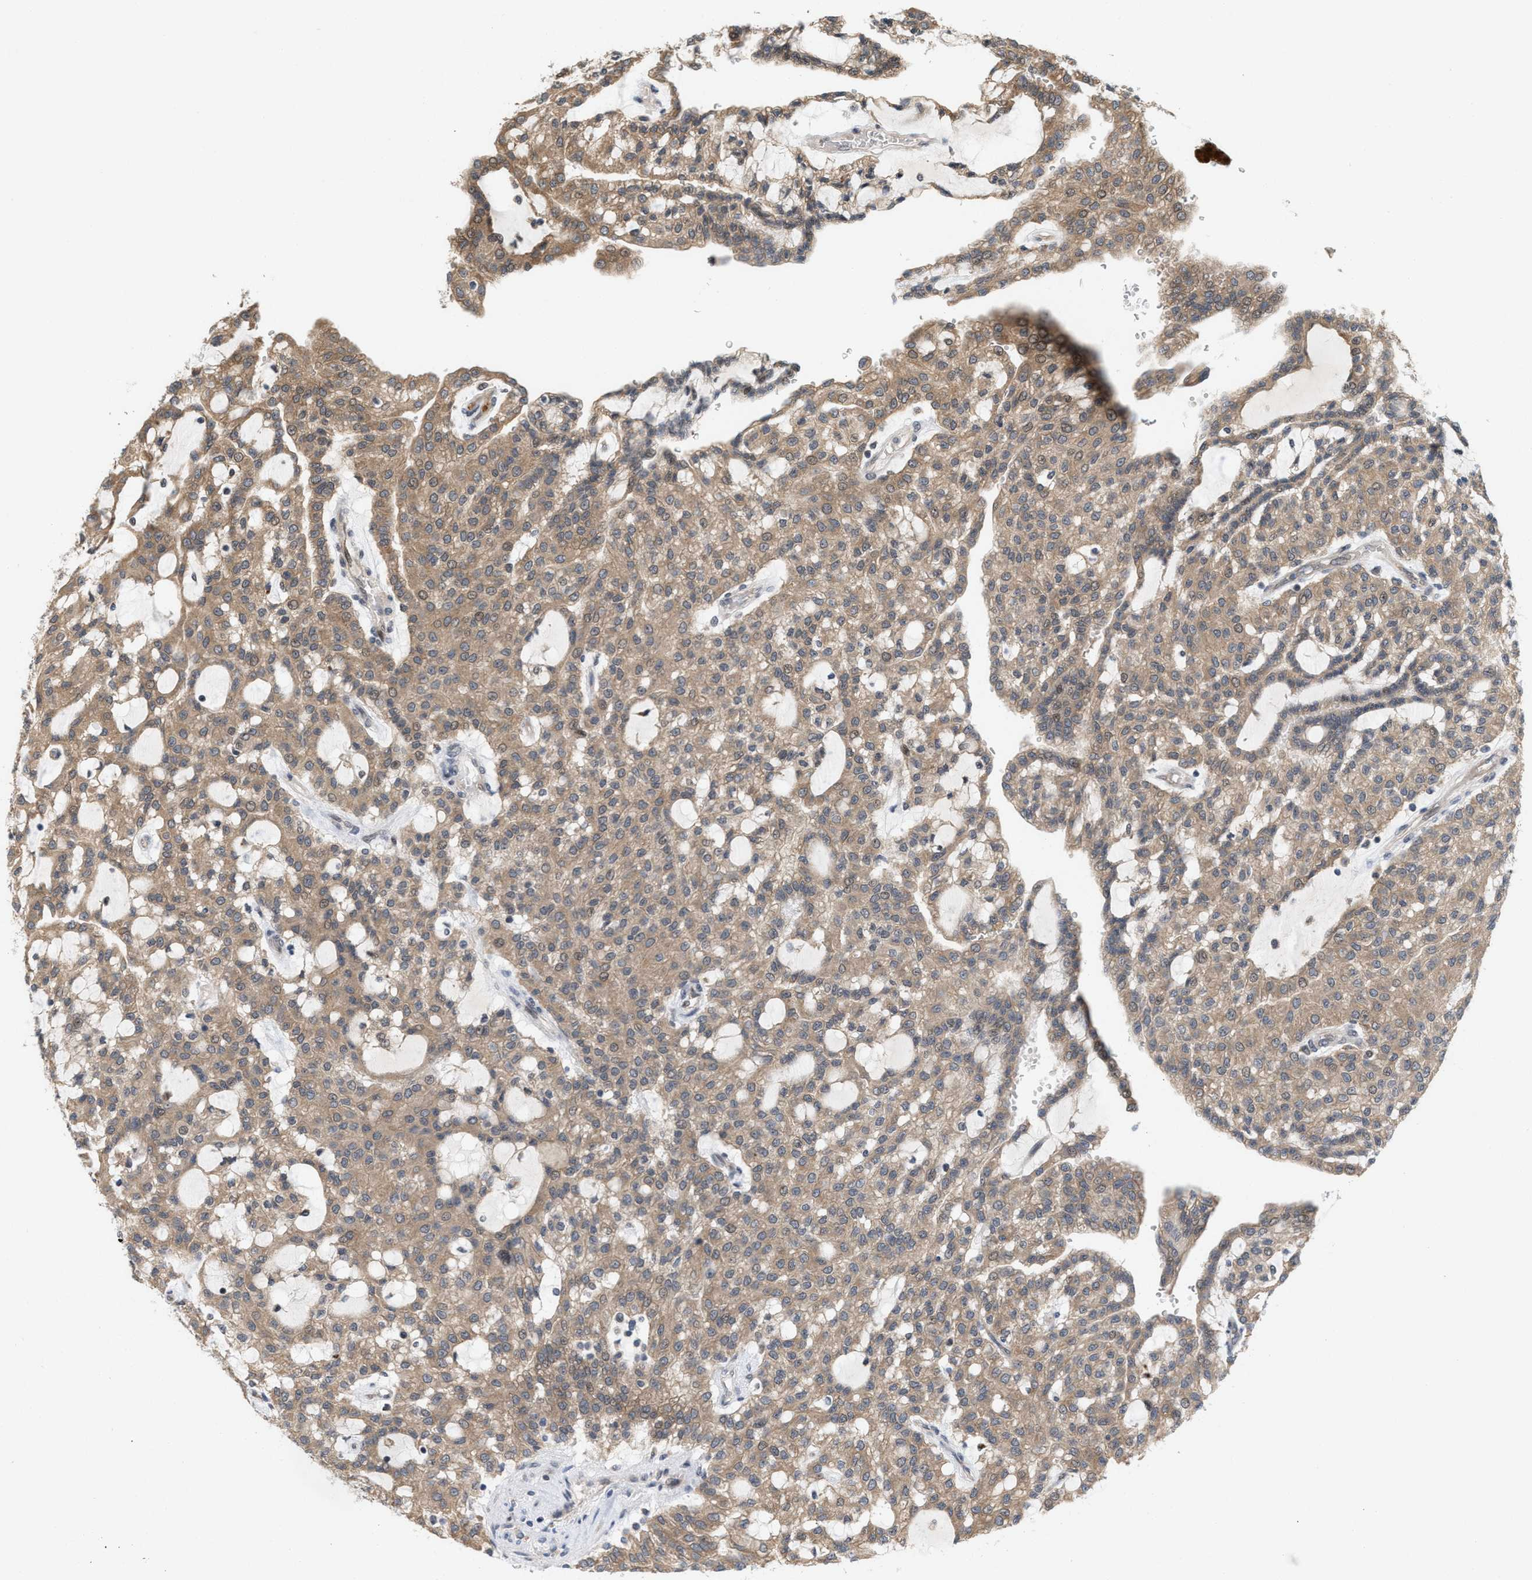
{"staining": {"intensity": "moderate", "quantity": ">75%", "location": "cytoplasmic/membranous"}, "tissue": "renal cancer", "cell_type": "Tumor cells", "image_type": "cancer", "snomed": [{"axis": "morphology", "description": "Adenocarcinoma, NOS"}, {"axis": "topography", "description": "Kidney"}], "caption": "Renal cancer (adenocarcinoma) stained with a brown dye exhibits moderate cytoplasmic/membranous positive expression in about >75% of tumor cells.", "gene": "MFSD6", "patient": {"sex": "male", "age": 63}}